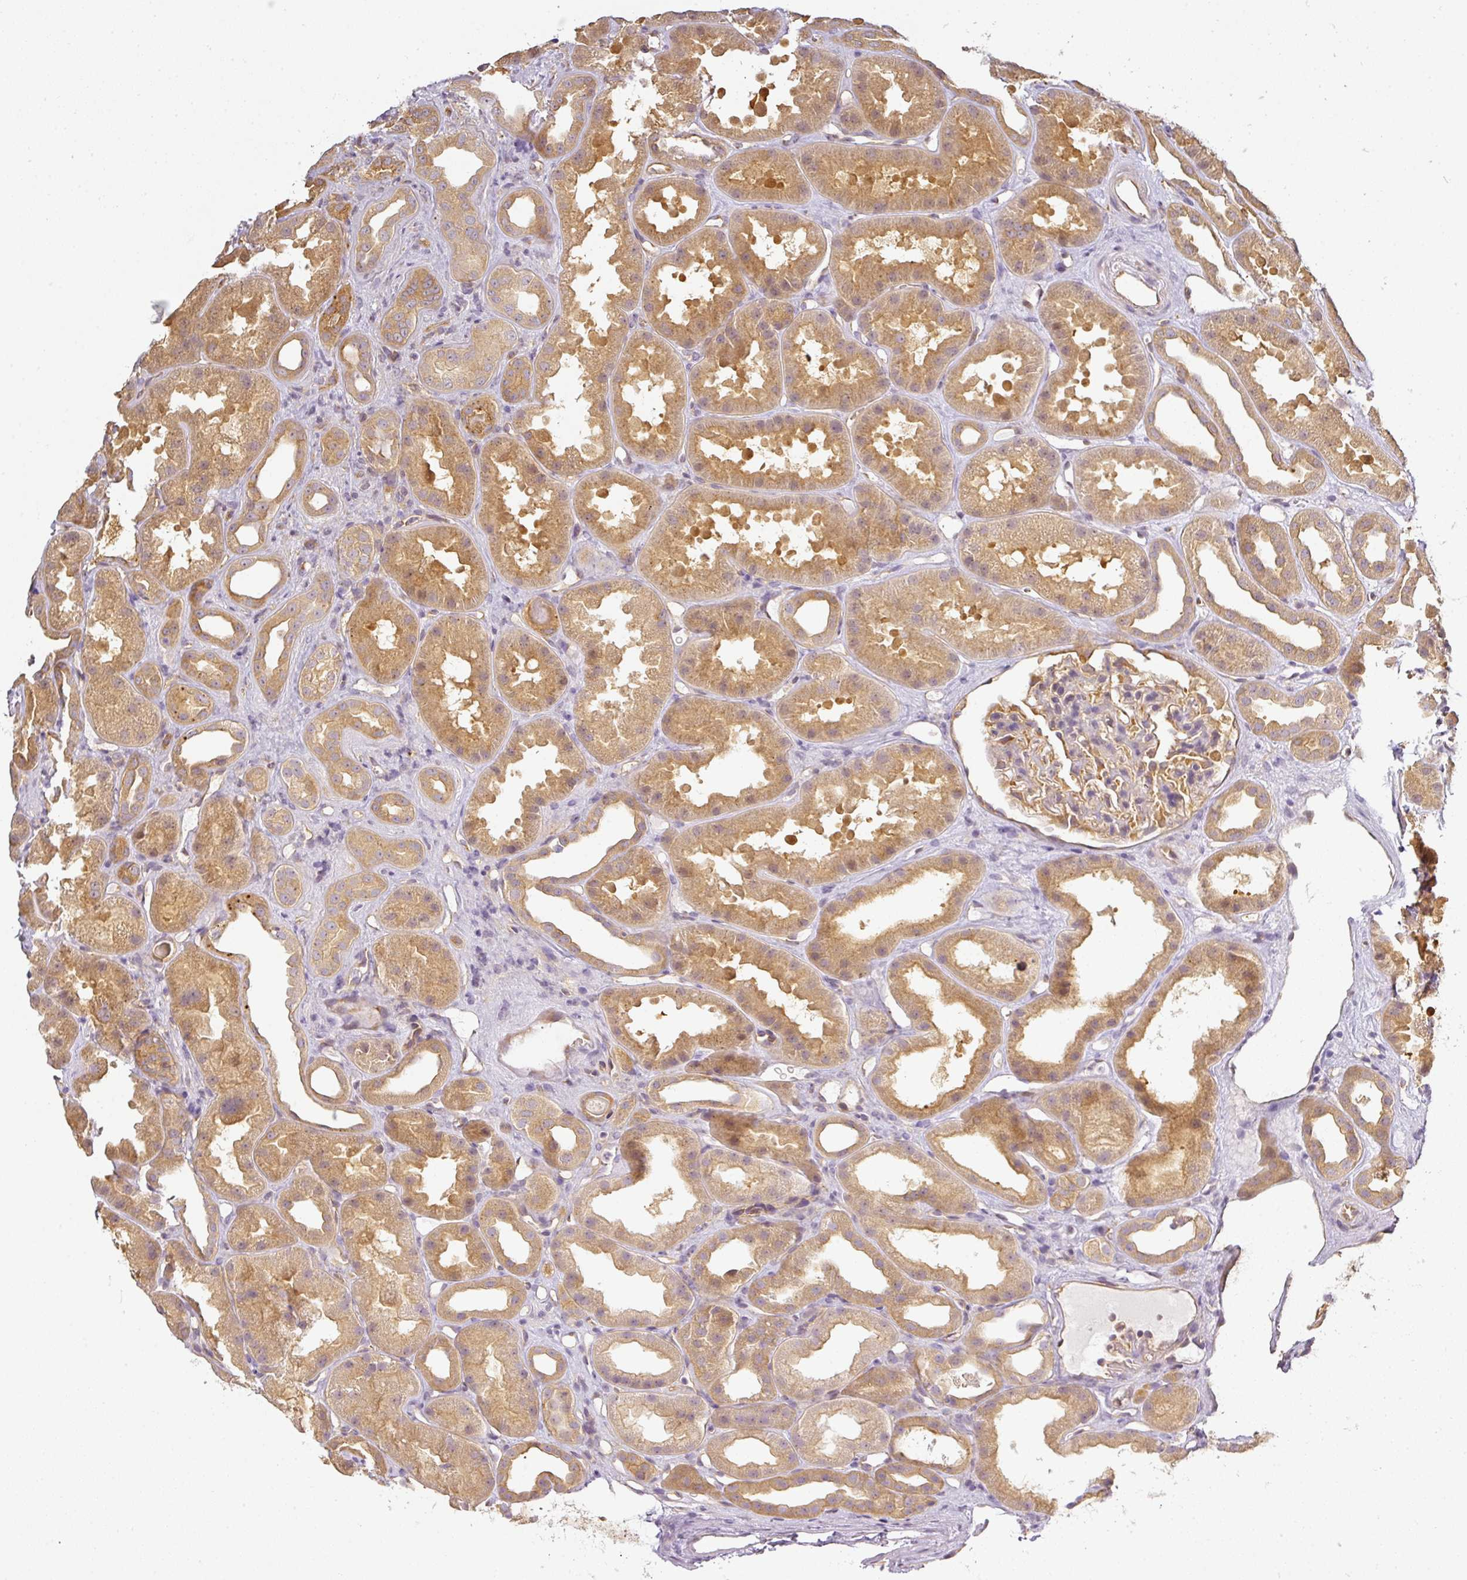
{"staining": {"intensity": "weak", "quantity": "25%-75%", "location": "cytoplasmic/membranous"}, "tissue": "kidney", "cell_type": "Cells in glomeruli", "image_type": "normal", "snomed": [{"axis": "morphology", "description": "Normal tissue, NOS"}, {"axis": "topography", "description": "Kidney"}], "caption": "This photomicrograph demonstrates IHC staining of benign kidney, with low weak cytoplasmic/membranous positivity in approximately 25%-75% of cells in glomeruli.", "gene": "ANKRD18A", "patient": {"sex": "male", "age": 61}}